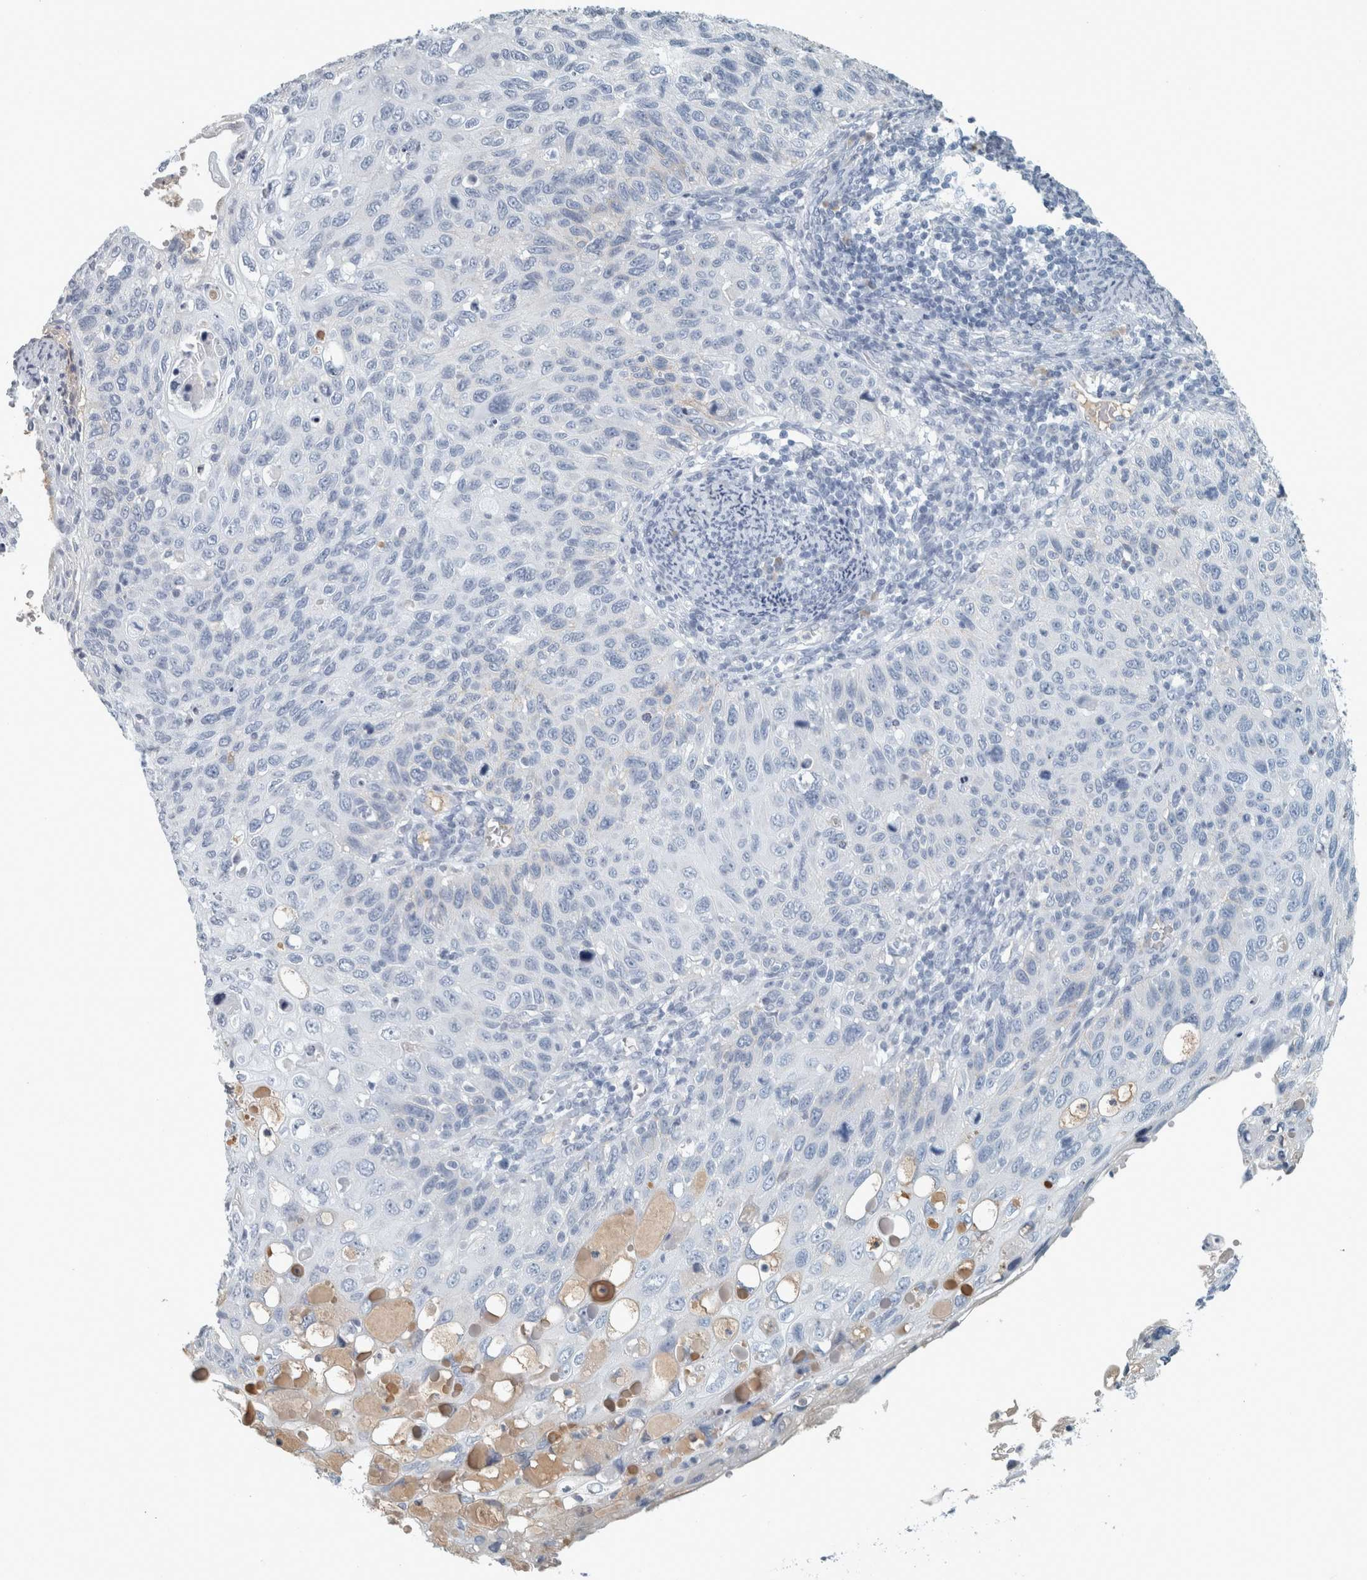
{"staining": {"intensity": "negative", "quantity": "none", "location": "none"}, "tissue": "cervical cancer", "cell_type": "Tumor cells", "image_type": "cancer", "snomed": [{"axis": "morphology", "description": "Squamous cell carcinoma, NOS"}, {"axis": "topography", "description": "Cervix"}], "caption": "Immunohistochemistry of human cervical squamous cell carcinoma exhibits no positivity in tumor cells. (DAB (3,3'-diaminobenzidine) IHC with hematoxylin counter stain).", "gene": "CHL1", "patient": {"sex": "female", "age": 70}}